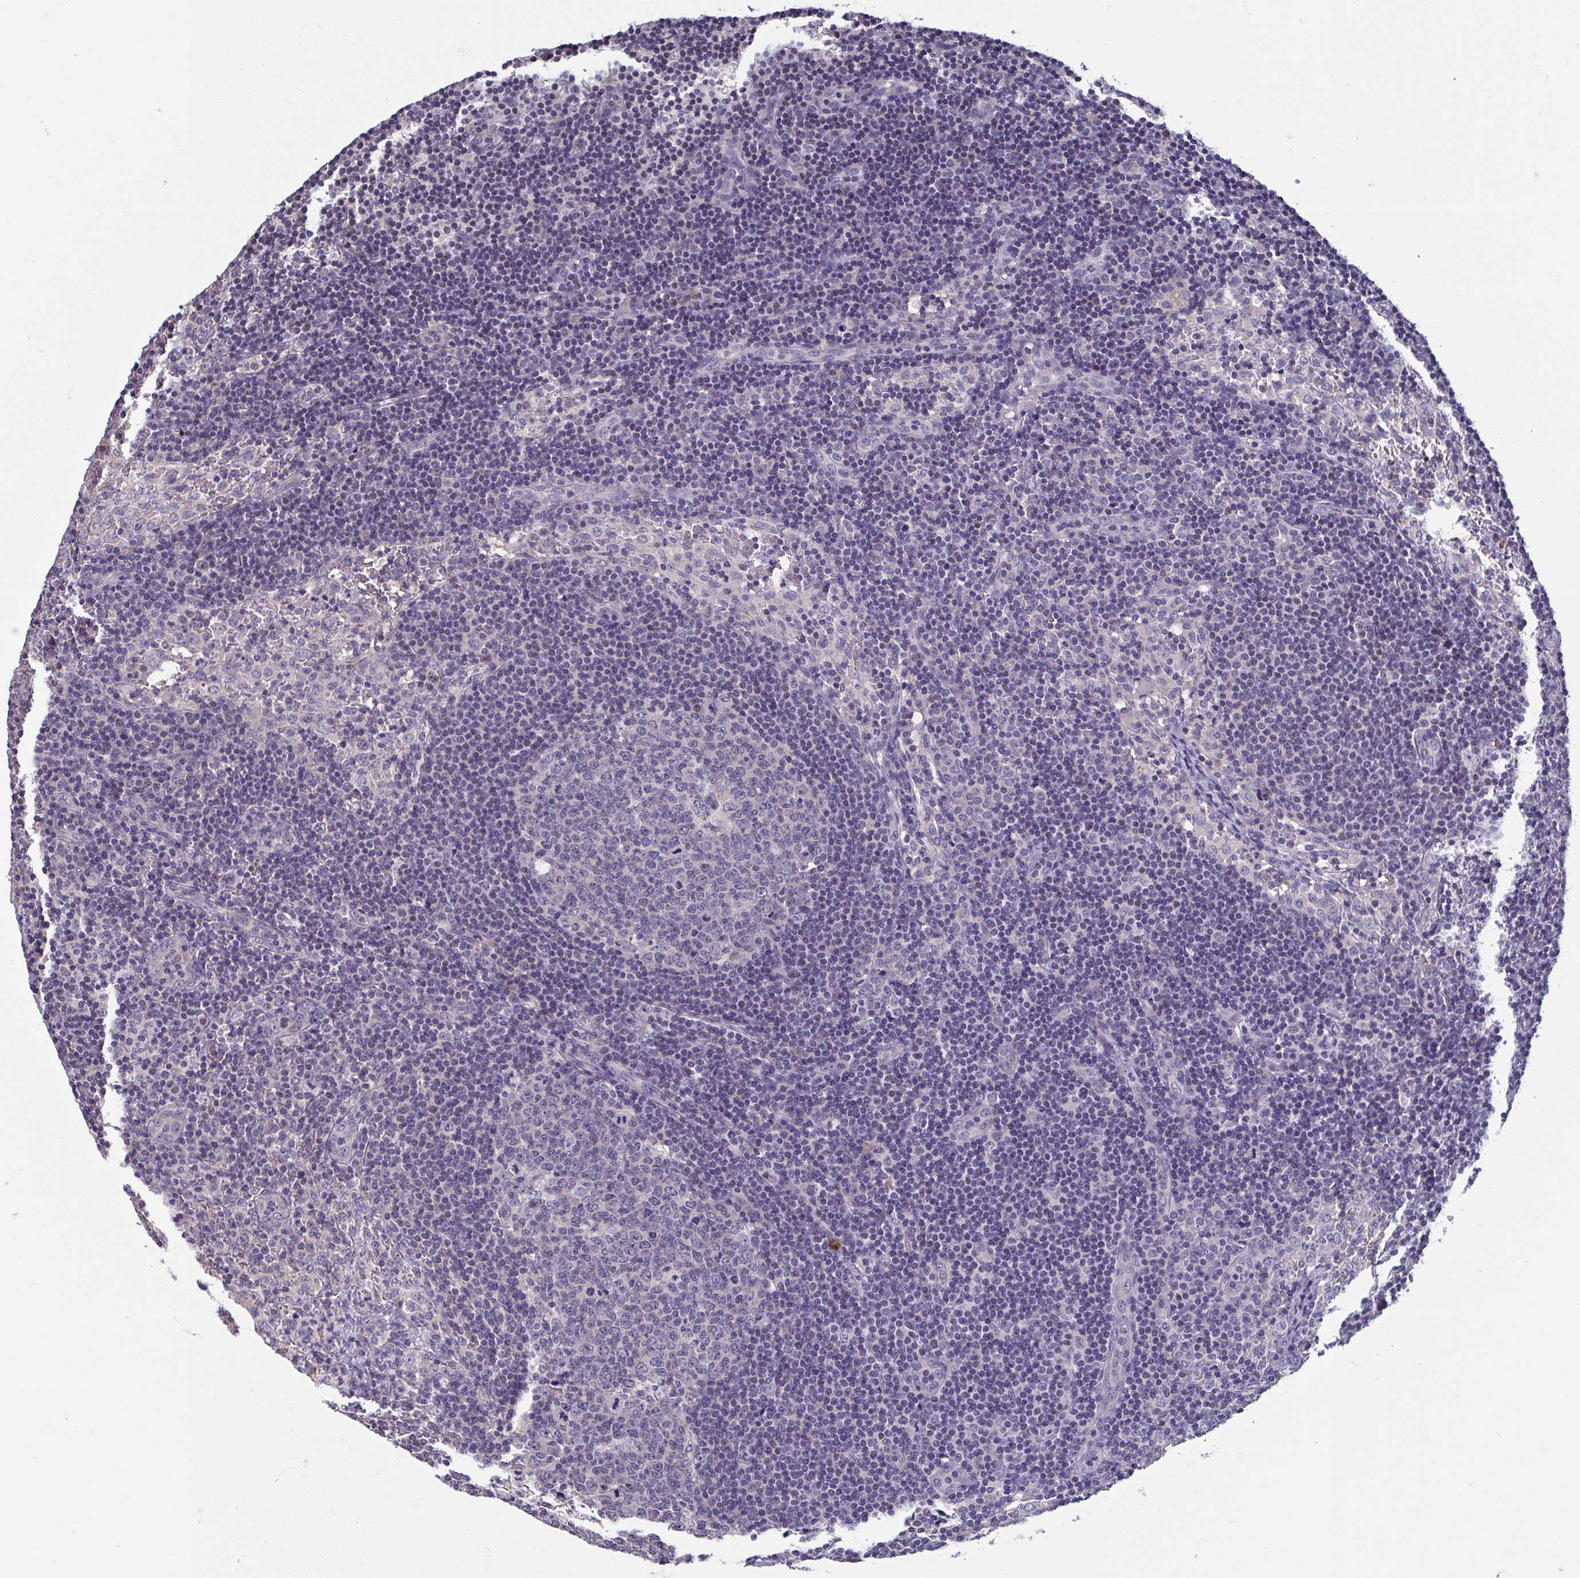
{"staining": {"intensity": "negative", "quantity": "none", "location": "none"}, "tissue": "lymph node", "cell_type": "Germinal center cells", "image_type": "normal", "snomed": [{"axis": "morphology", "description": "Normal tissue, NOS"}, {"axis": "topography", "description": "Lymph node"}], "caption": "IHC of normal human lymph node exhibits no positivity in germinal center cells.", "gene": "LRRC38", "patient": {"sex": "female", "age": 41}}